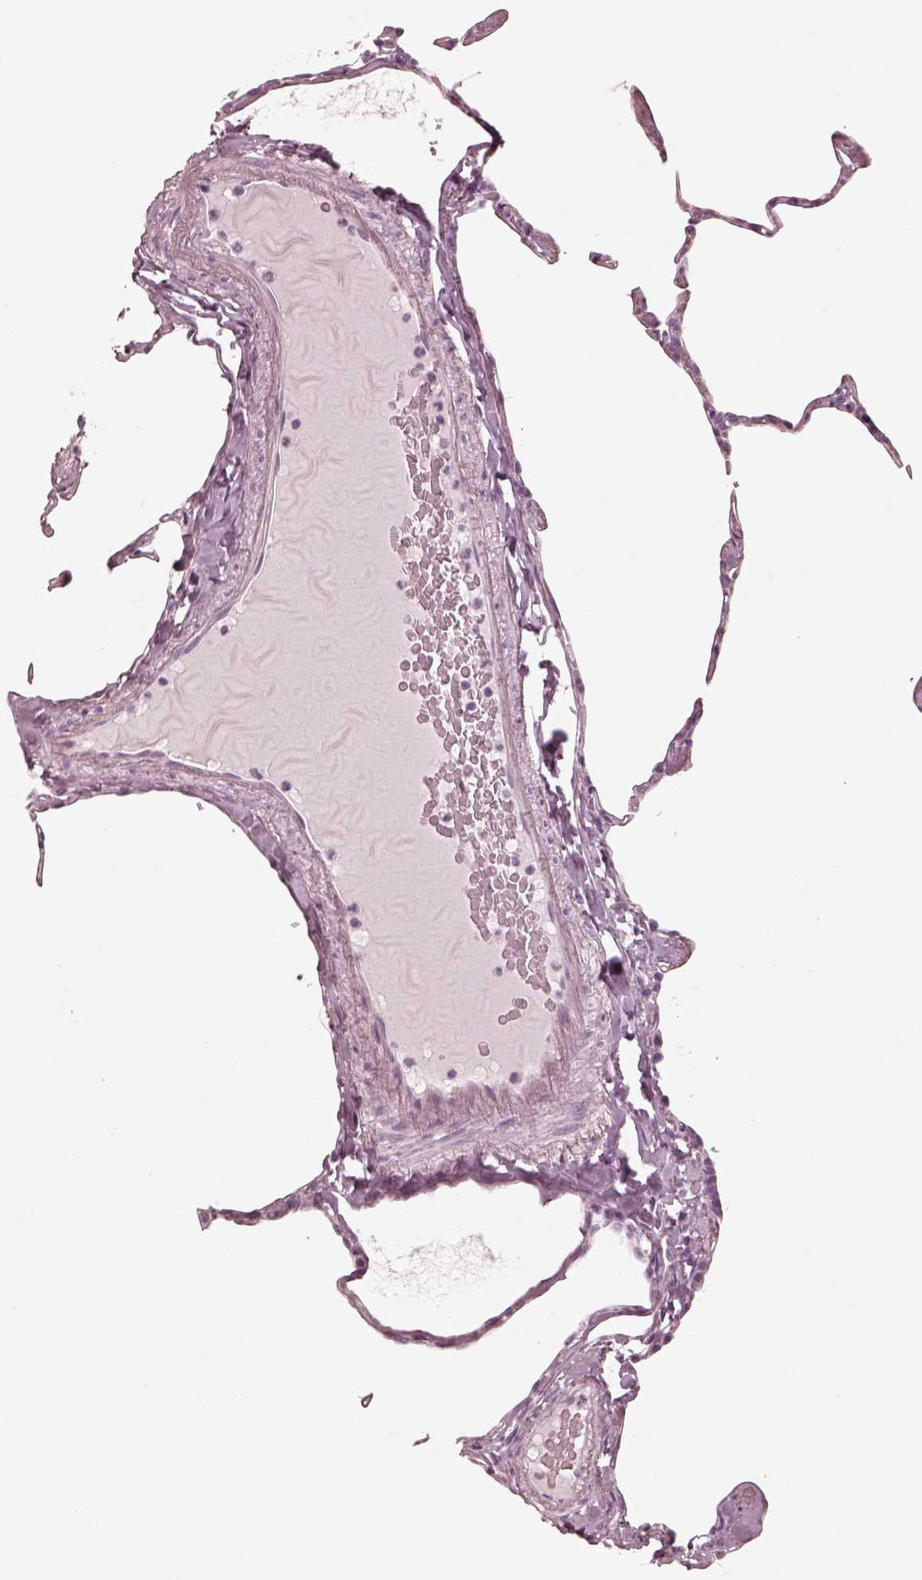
{"staining": {"intensity": "negative", "quantity": "none", "location": "none"}, "tissue": "lung", "cell_type": "Alveolar cells", "image_type": "normal", "snomed": [{"axis": "morphology", "description": "Normal tissue, NOS"}, {"axis": "topography", "description": "Lung"}], "caption": "IHC micrograph of normal lung: lung stained with DAB reveals no significant protein staining in alveolar cells.", "gene": "CALR3", "patient": {"sex": "male", "age": 65}}